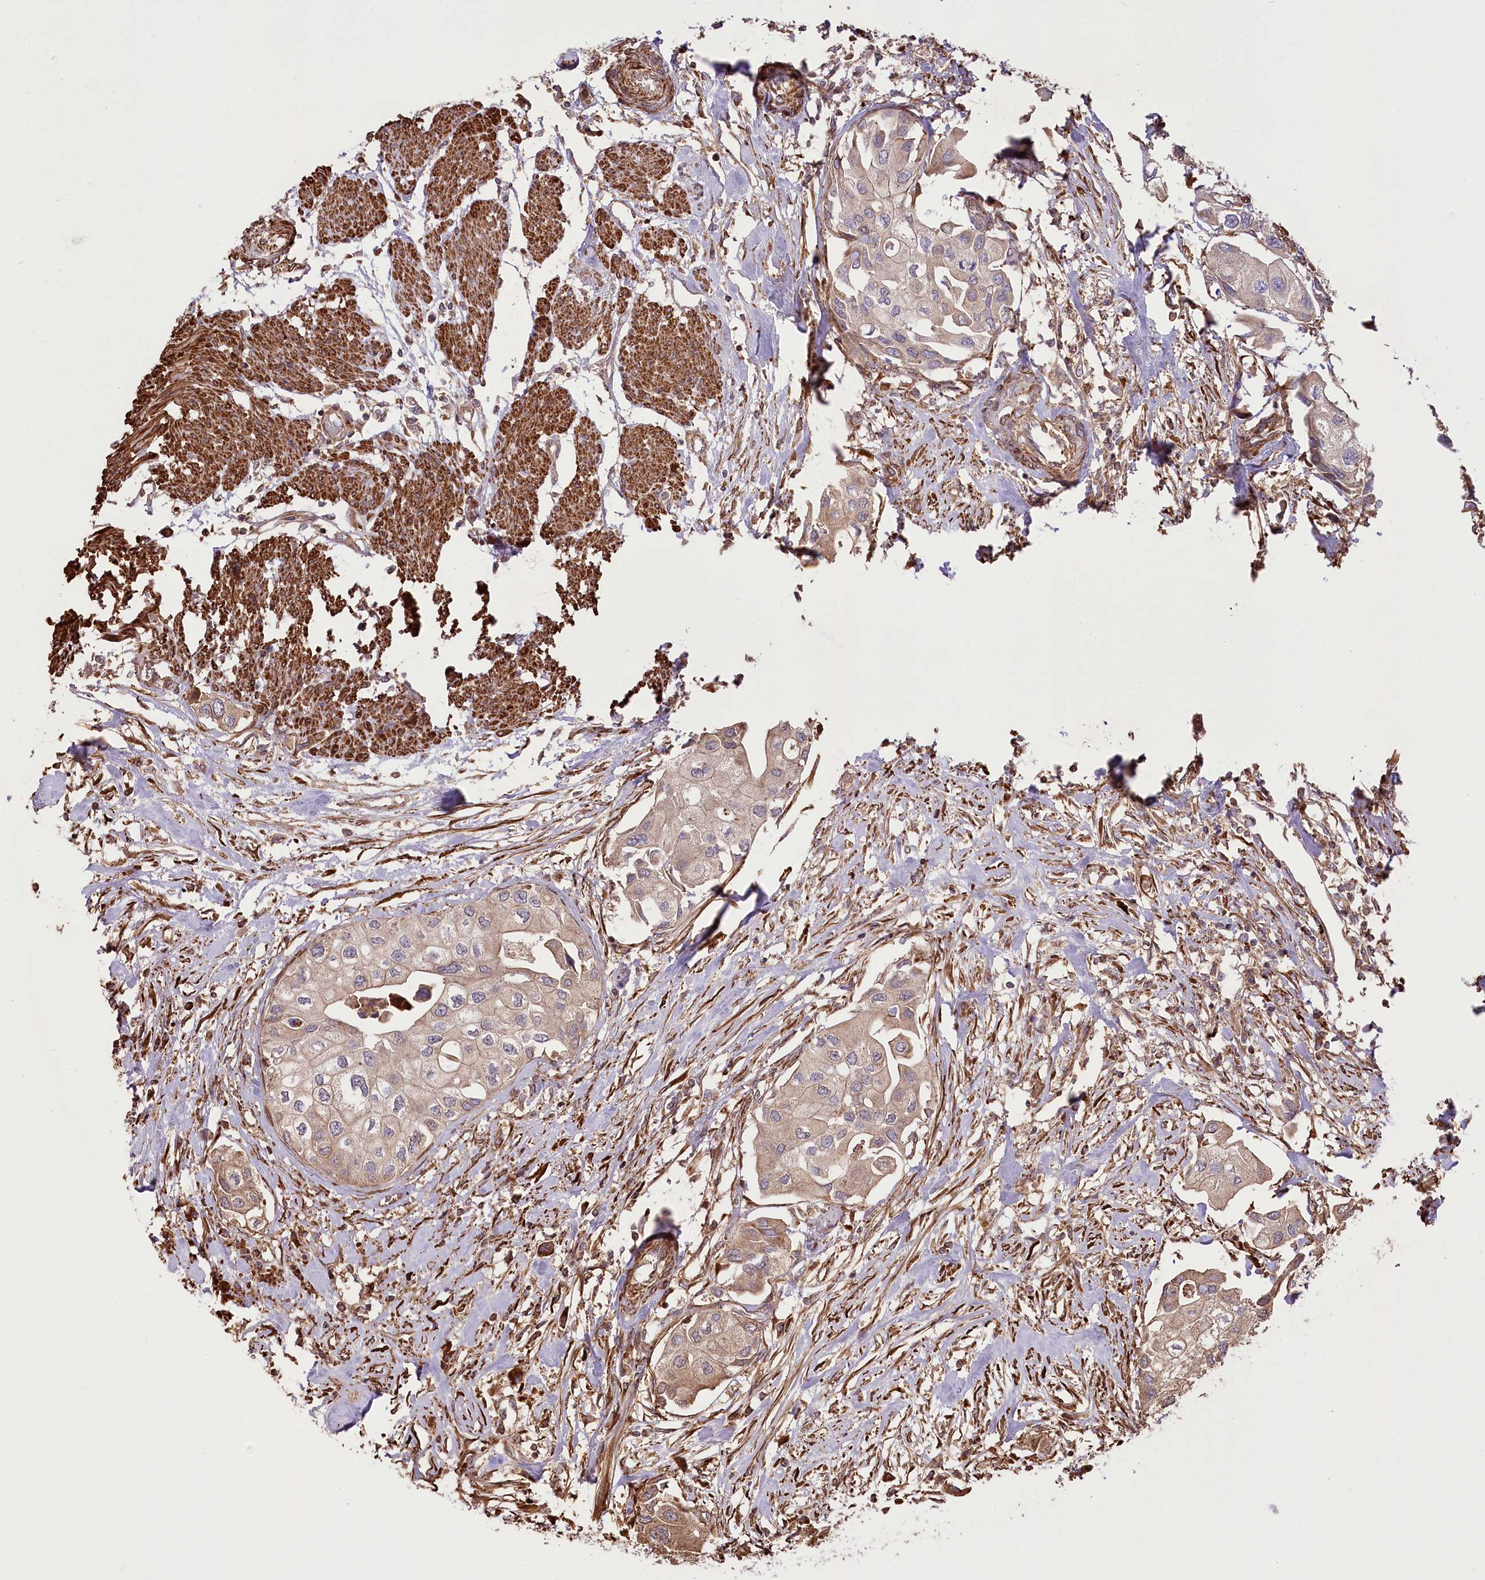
{"staining": {"intensity": "weak", "quantity": "25%-75%", "location": "cytoplasmic/membranous"}, "tissue": "urothelial cancer", "cell_type": "Tumor cells", "image_type": "cancer", "snomed": [{"axis": "morphology", "description": "Urothelial carcinoma, High grade"}, {"axis": "topography", "description": "Urinary bladder"}], "caption": "Protein expression analysis of urothelial cancer exhibits weak cytoplasmic/membranous expression in about 25%-75% of tumor cells.", "gene": "RNF24", "patient": {"sex": "male", "age": 64}}